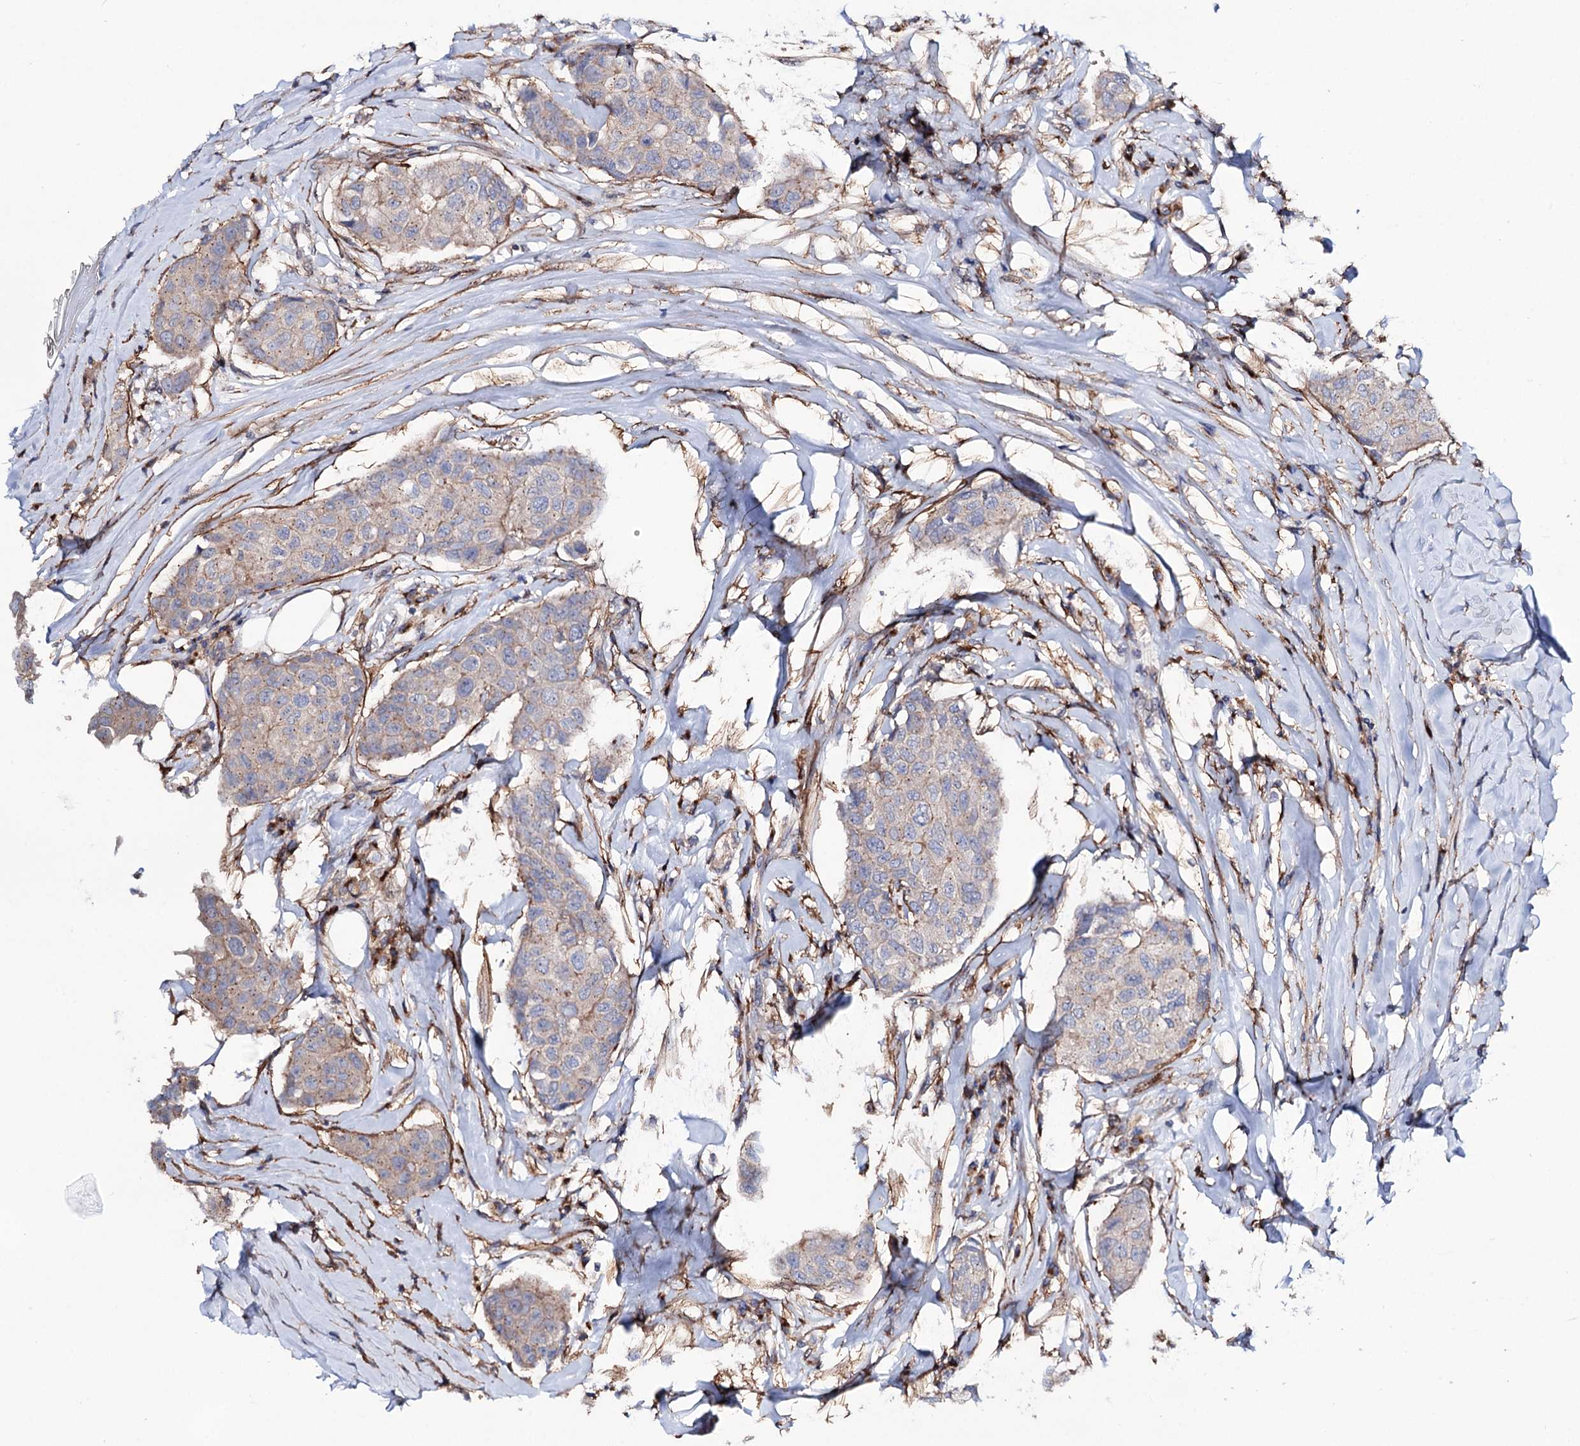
{"staining": {"intensity": "weak", "quantity": "<25%", "location": "cytoplasmic/membranous"}, "tissue": "breast cancer", "cell_type": "Tumor cells", "image_type": "cancer", "snomed": [{"axis": "morphology", "description": "Duct carcinoma"}, {"axis": "topography", "description": "Breast"}], "caption": "Intraductal carcinoma (breast) stained for a protein using IHC demonstrates no expression tumor cells.", "gene": "SEC24A", "patient": {"sex": "female", "age": 80}}